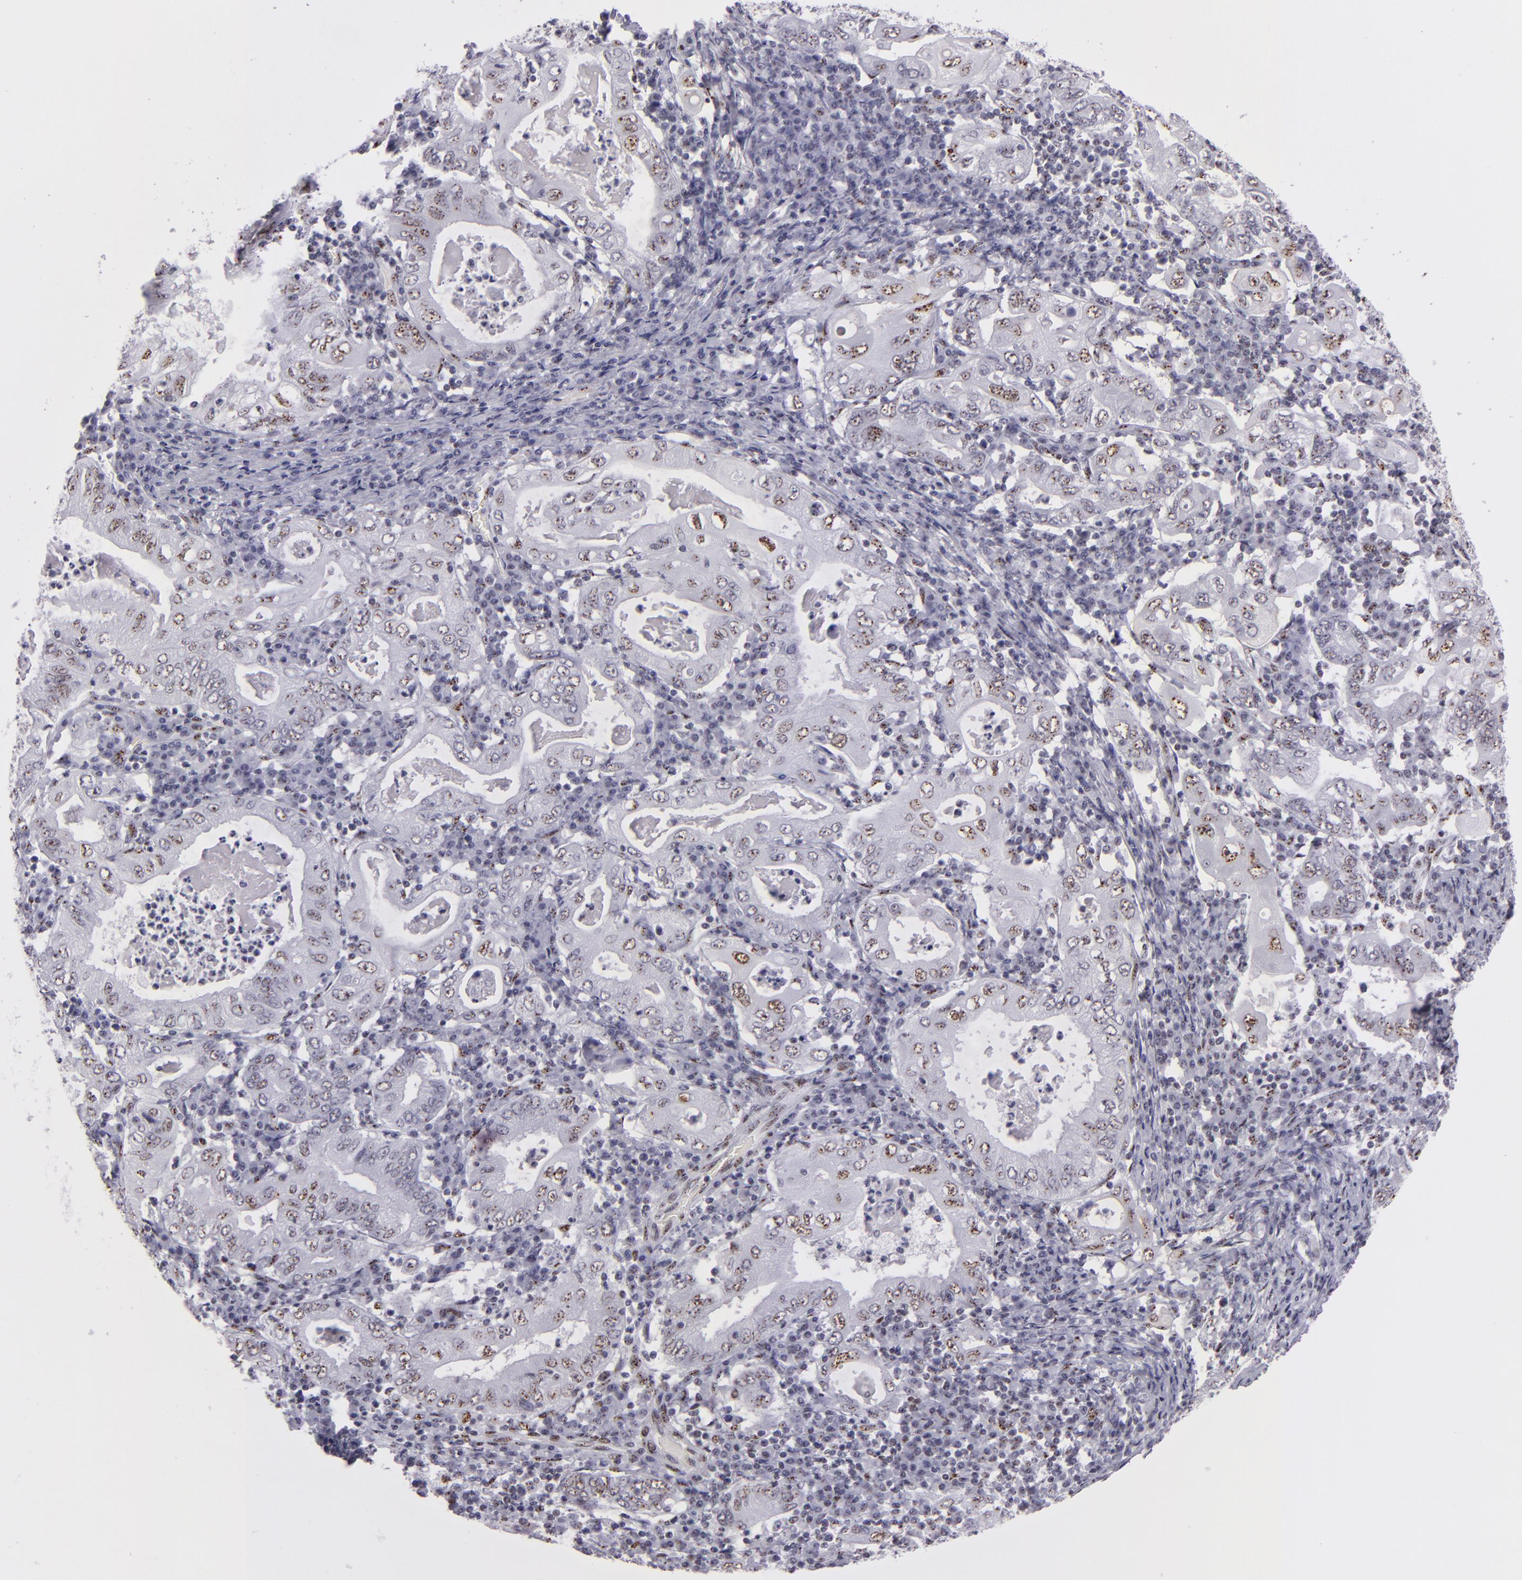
{"staining": {"intensity": "weak", "quantity": "25%-75%", "location": "nuclear"}, "tissue": "stomach cancer", "cell_type": "Tumor cells", "image_type": "cancer", "snomed": [{"axis": "morphology", "description": "Normal tissue, NOS"}, {"axis": "morphology", "description": "Adenocarcinoma, NOS"}, {"axis": "topography", "description": "Esophagus"}, {"axis": "topography", "description": "Stomach, upper"}, {"axis": "topography", "description": "Peripheral nerve tissue"}], "caption": "Tumor cells demonstrate weak nuclear positivity in about 25%-75% of cells in adenocarcinoma (stomach). The protein is shown in brown color, while the nuclei are stained blue.", "gene": "TOP3A", "patient": {"sex": "male", "age": 62}}